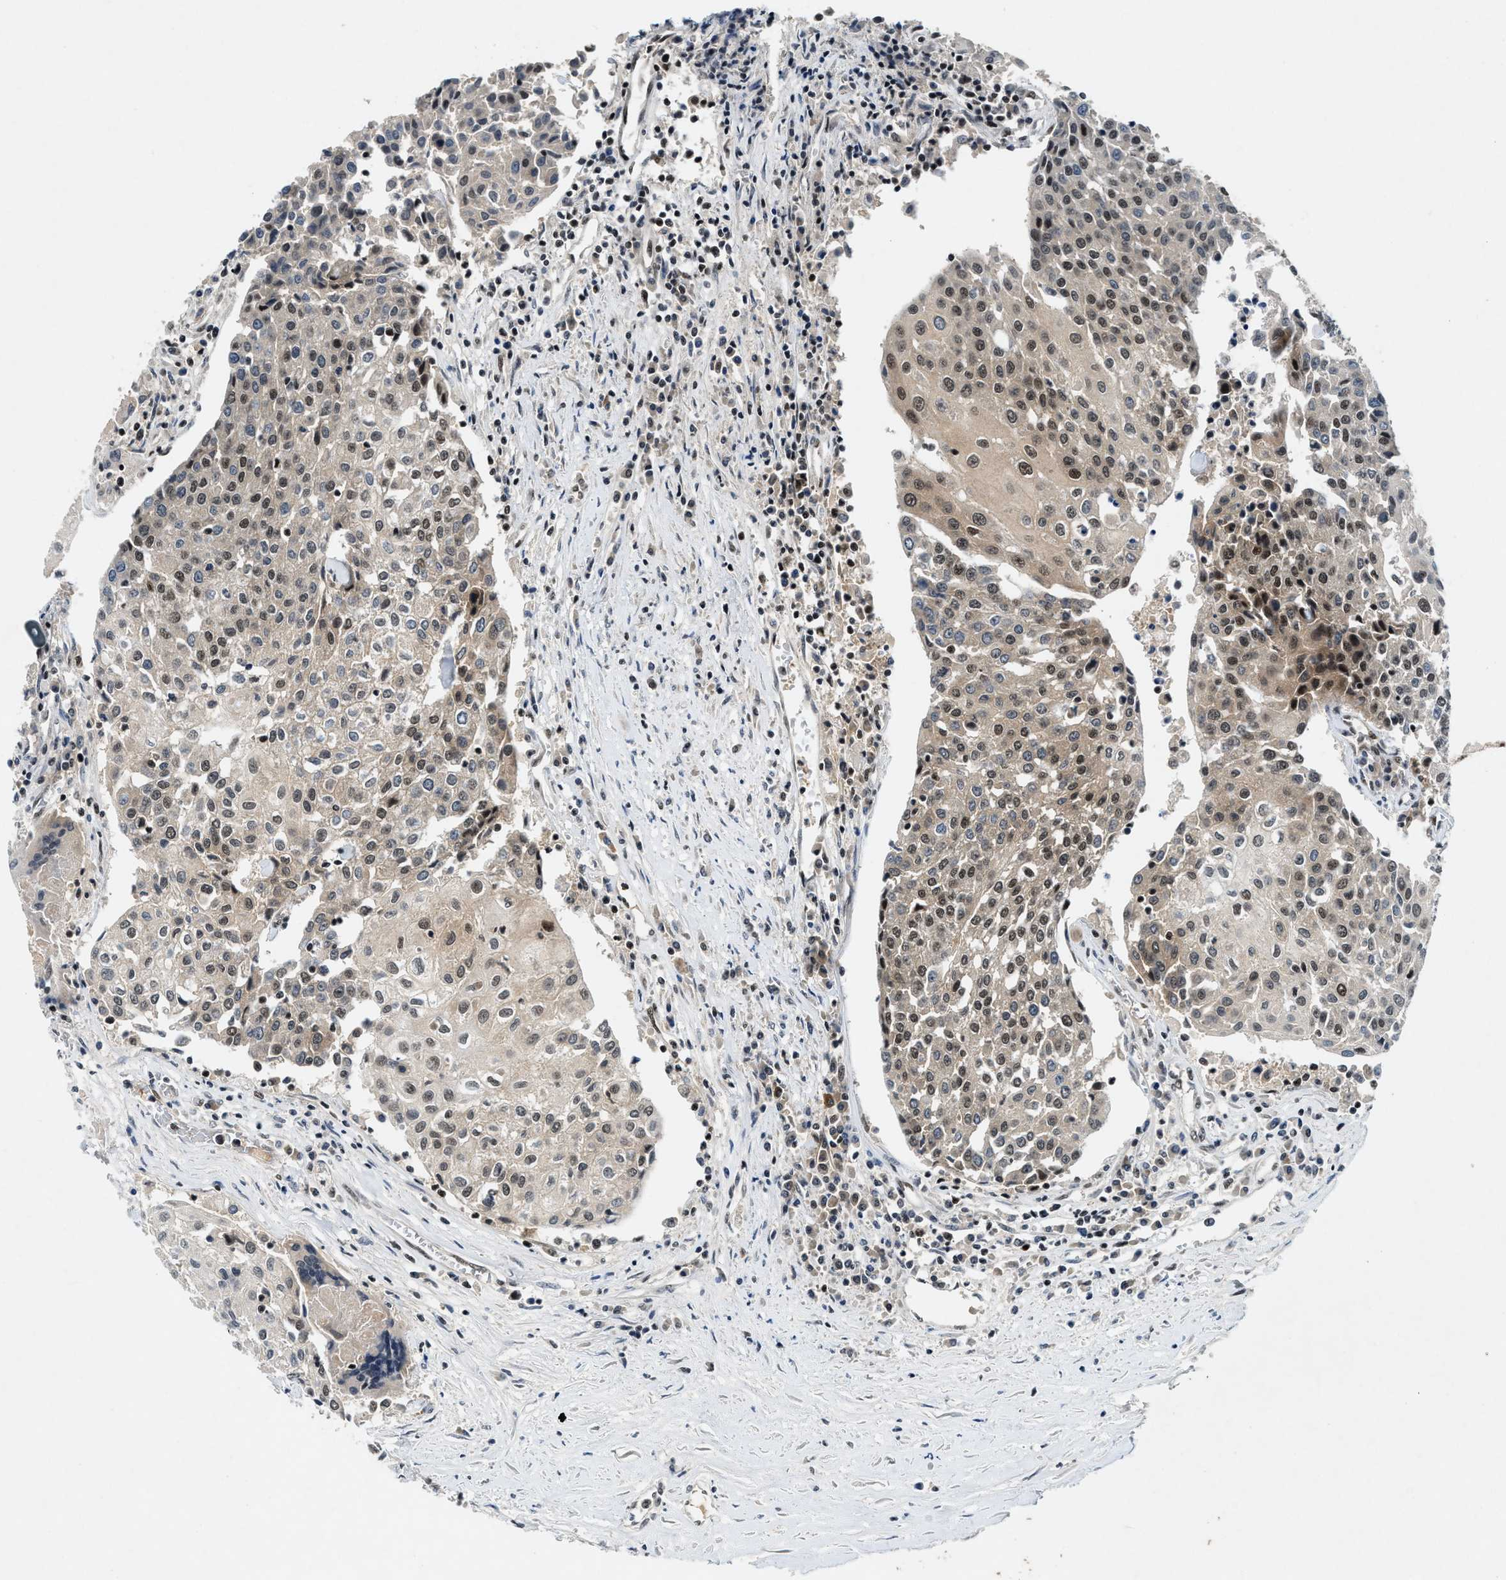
{"staining": {"intensity": "moderate", "quantity": "25%-75%", "location": "cytoplasmic/membranous,nuclear"}, "tissue": "urothelial cancer", "cell_type": "Tumor cells", "image_type": "cancer", "snomed": [{"axis": "morphology", "description": "Urothelial carcinoma, High grade"}, {"axis": "topography", "description": "Urinary bladder"}], "caption": "Immunohistochemistry (IHC) micrograph of human high-grade urothelial carcinoma stained for a protein (brown), which exhibits medium levels of moderate cytoplasmic/membranous and nuclear staining in about 25%-75% of tumor cells.", "gene": "NCOA1", "patient": {"sex": "female", "age": 85}}